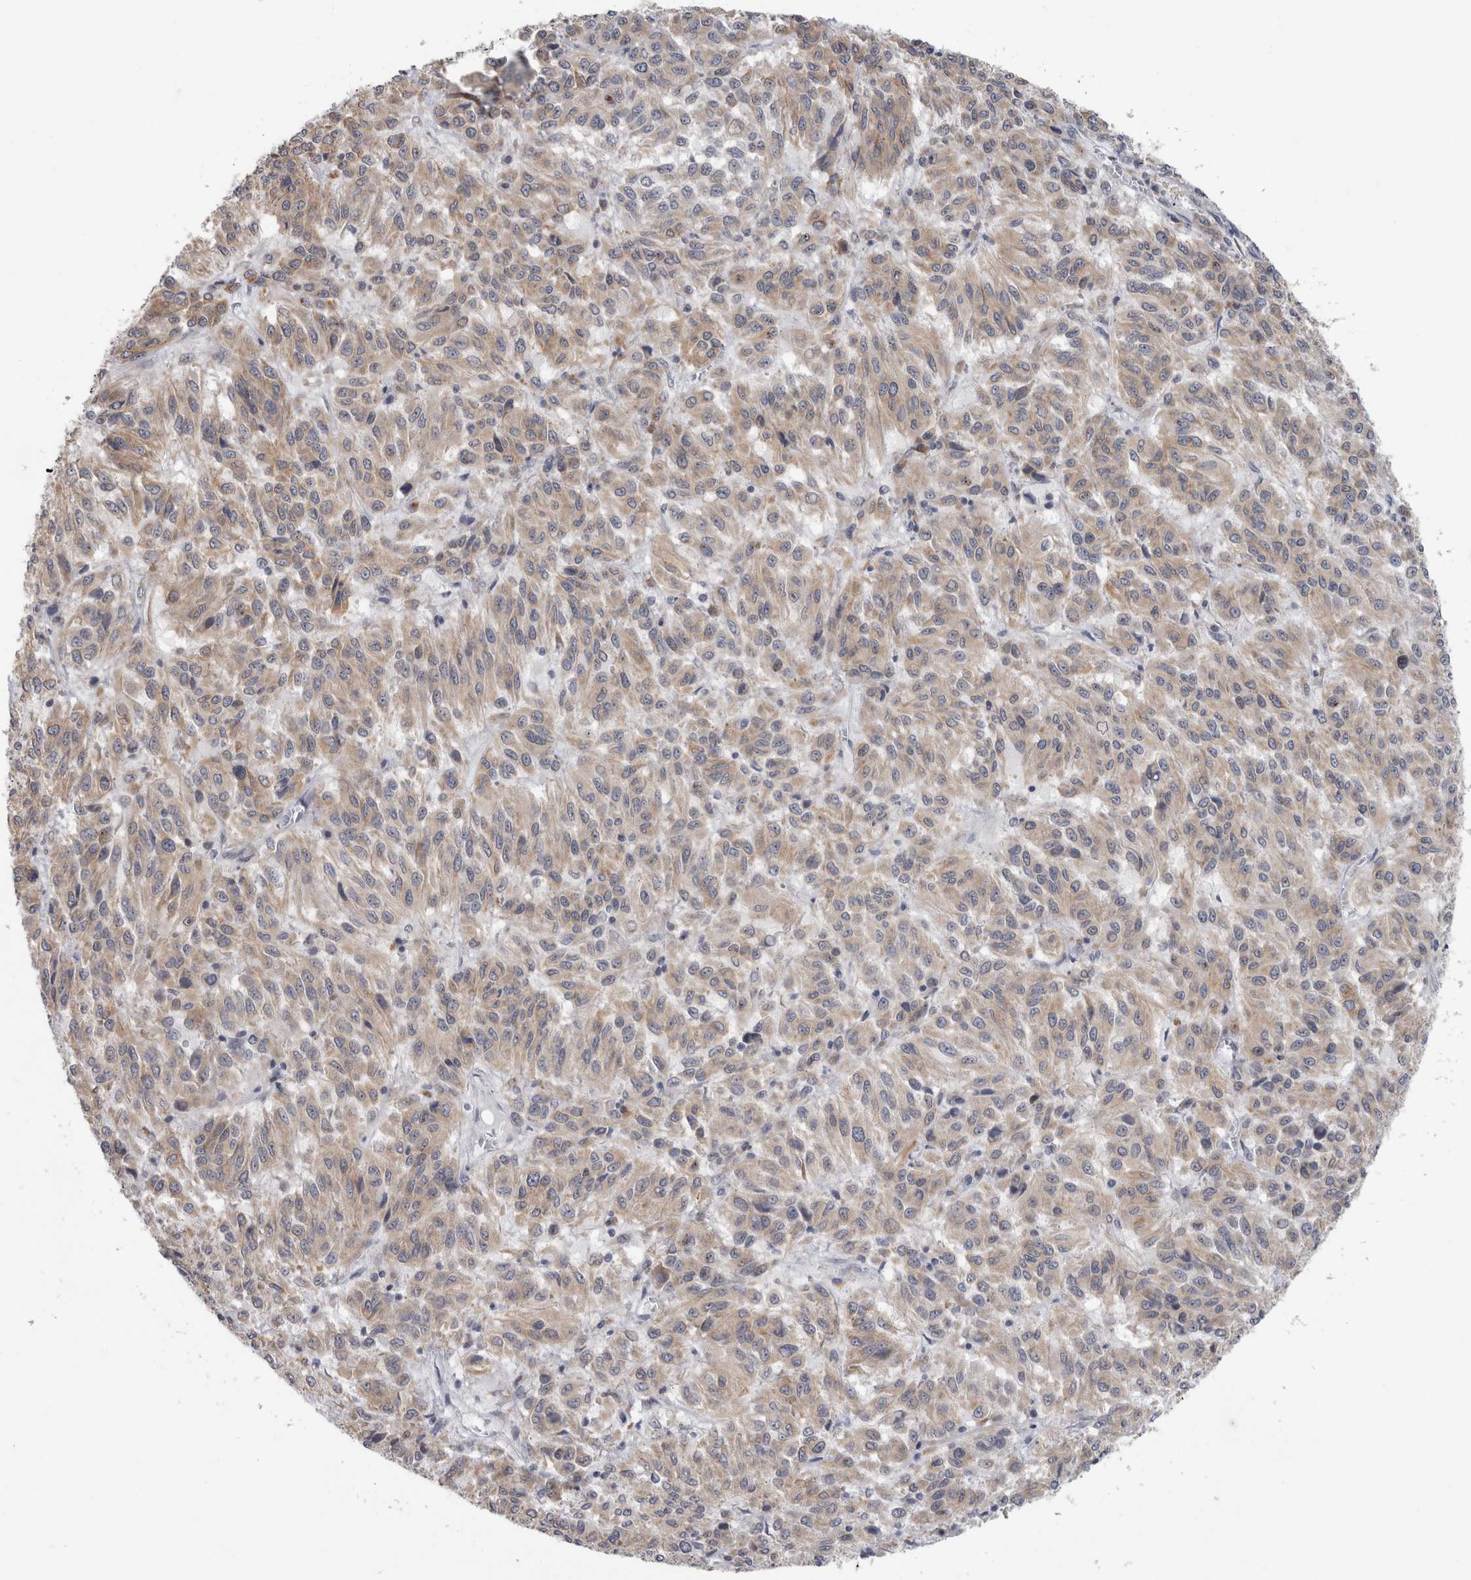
{"staining": {"intensity": "weak", "quantity": ">75%", "location": "cytoplasmic/membranous"}, "tissue": "melanoma", "cell_type": "Tumor cells", "image_type": "cancer", "snomed": [{"axis": "morphology", "description": "Malignant melanoma, Metastatic site"}, {"axis": "topography", "description": "Lung"}], "caption": "Malignant melanoma (metastatic site) was stained to show a protein in brown. There is low levels of weak cytoplasmic/membranous positivity in approximately >75% of tumor cells.", "gene": "TMEM242", "patient": {"sex": "male", "age": 64}}